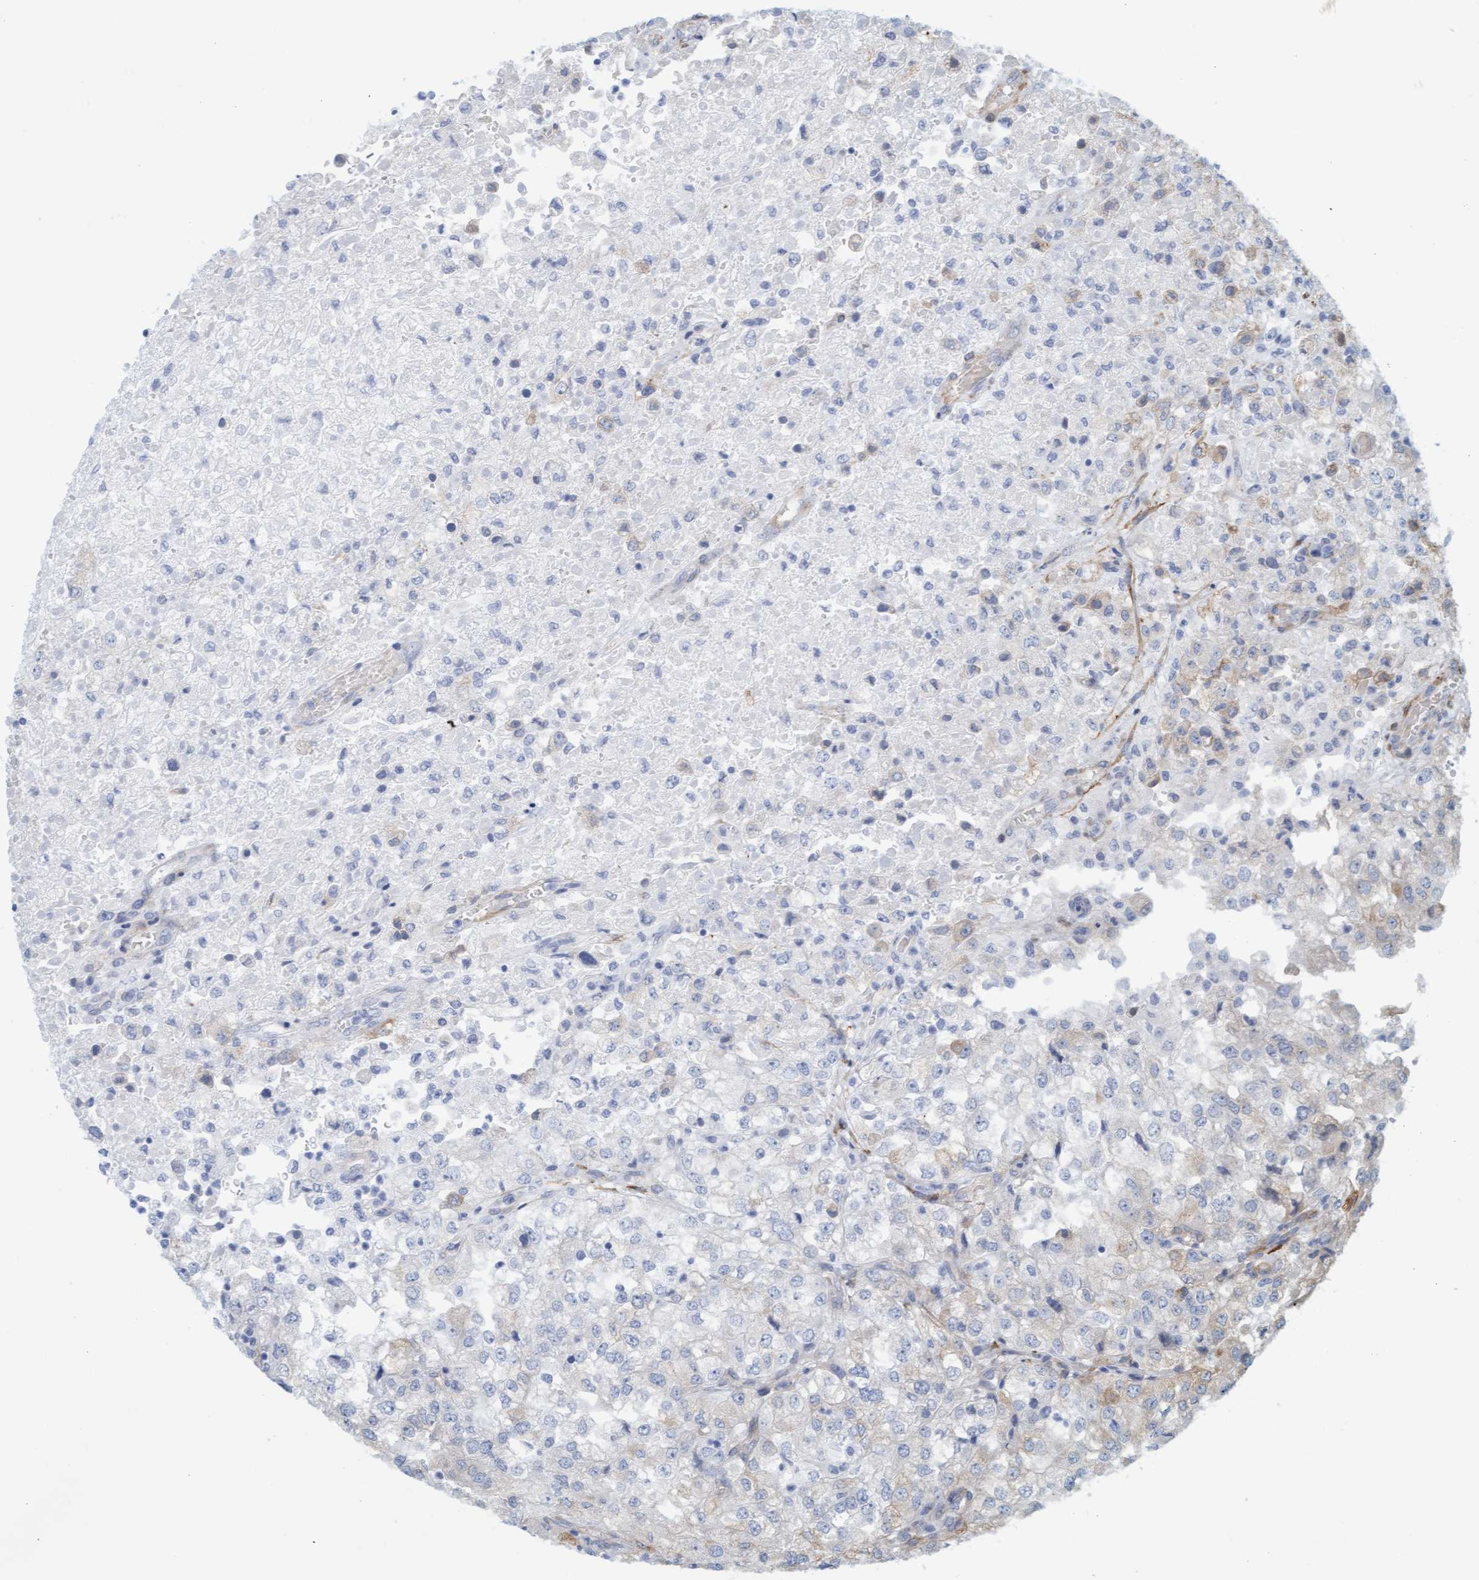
{"staining": {"intensity": "negative", "quantity": "none", "location": "none"}, "tissue": "renal cancer", "cell_type": "Tumor cells", "image_type": "cancer", "snomed": [{"axis": "morphology", "description": "Adenocarcinoma, NOS"}, {"axis": "topography", "description": "Kidney"}], "caption": "The IHC histopathology image has no significant staining in tumor cells of renal cancer (adenocarcinoma) tissue.", "gene": "MAP1B", "patient": {"sex": "female", "age": 54}}